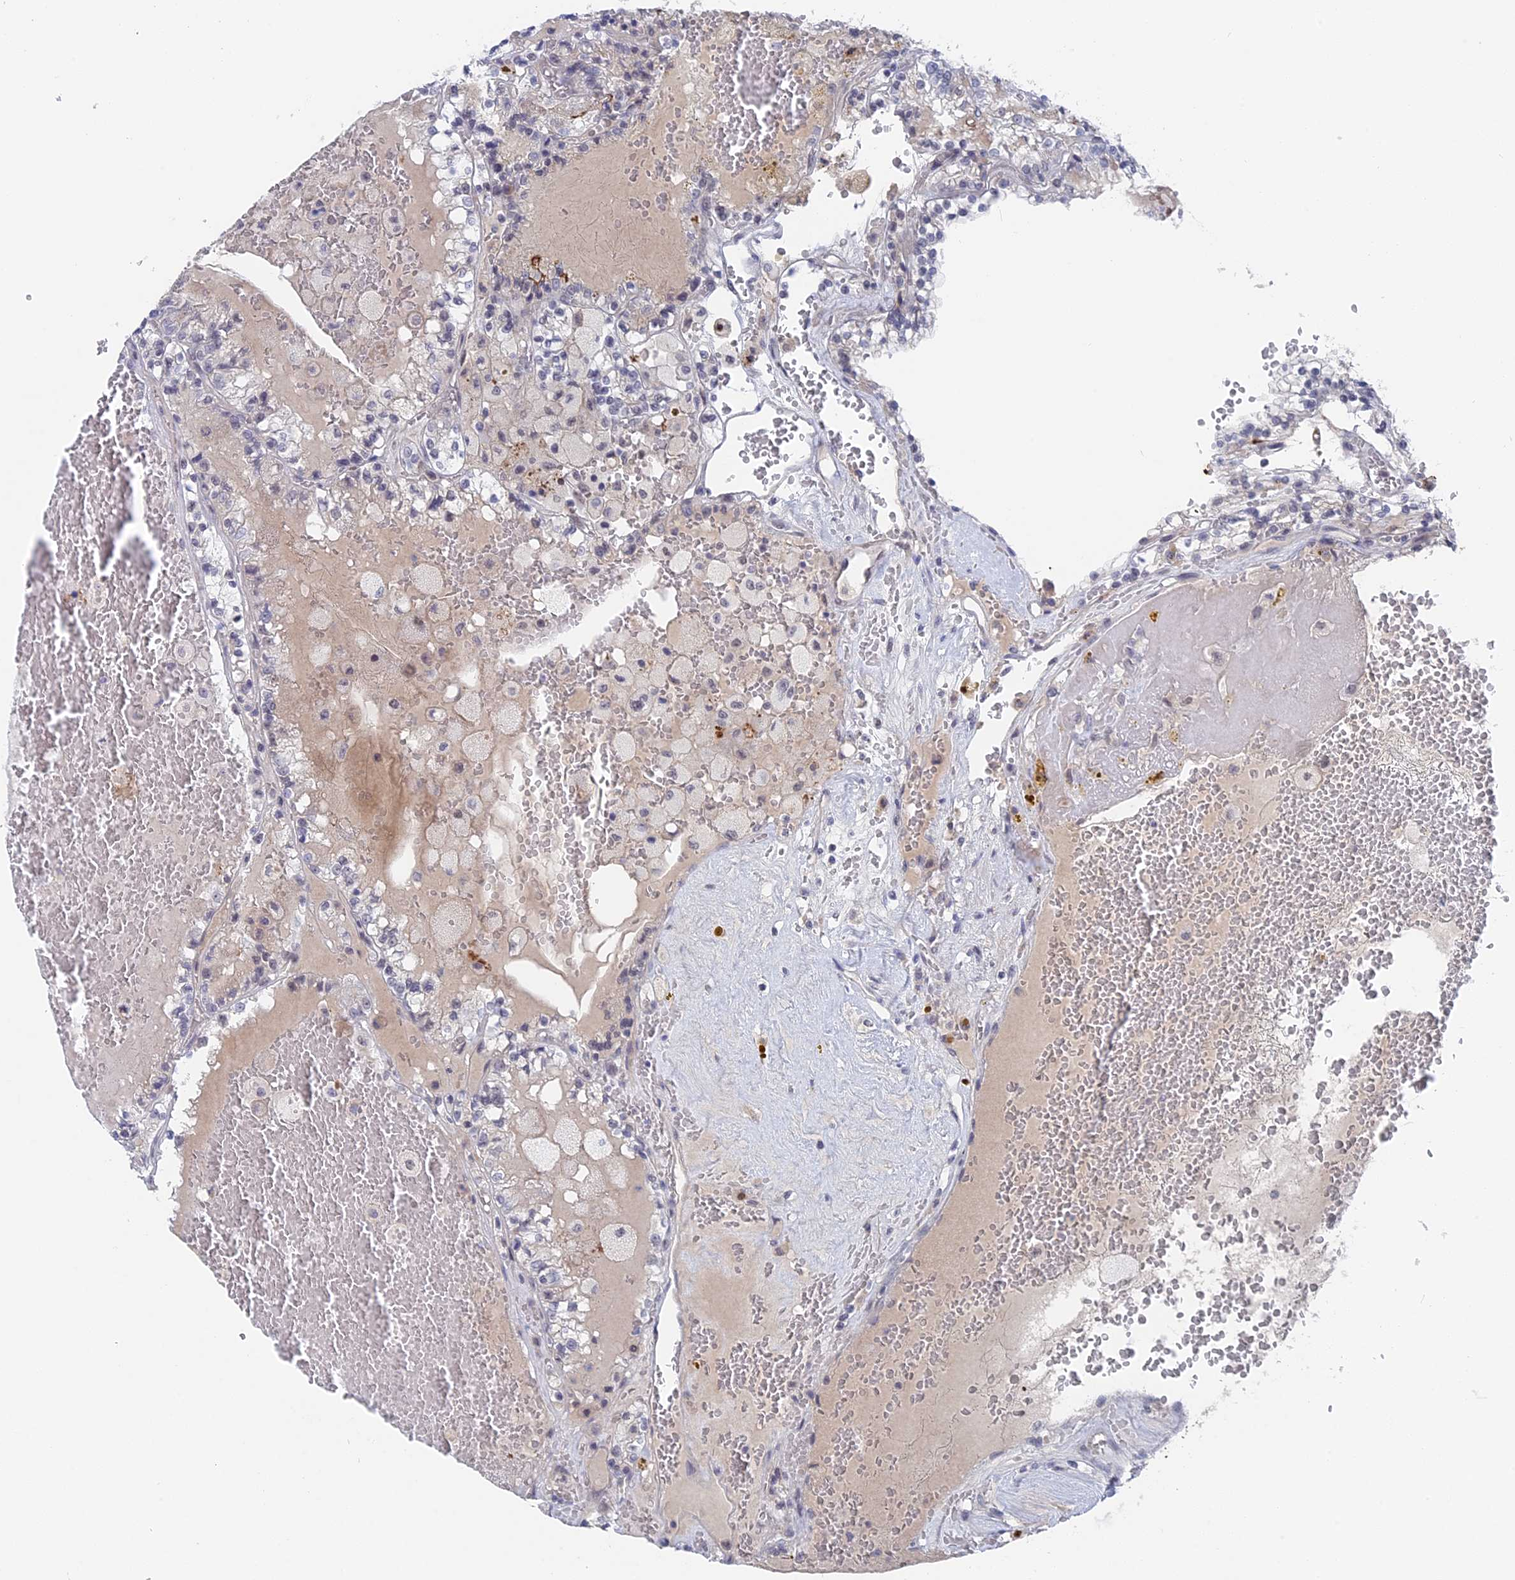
{"staining": {"intensity": "negative", "quantity": "none", "location": "none"}, "tissue": "renal cancer", "cell_type": "Tumor cells", "image_type": "cancer", "snomed": [{"axis": "morphology", "description": "Adenocarcinoma, NOS"}, {"axis": "topography", "description": "Kidney"}], "caption": "A histopathology image of renal adenocarcinoma stained for a protein demonstrates no brown staining in tumor cells.", "gene": "BRD2", "patient": {"sex": "female", "age": 56}}